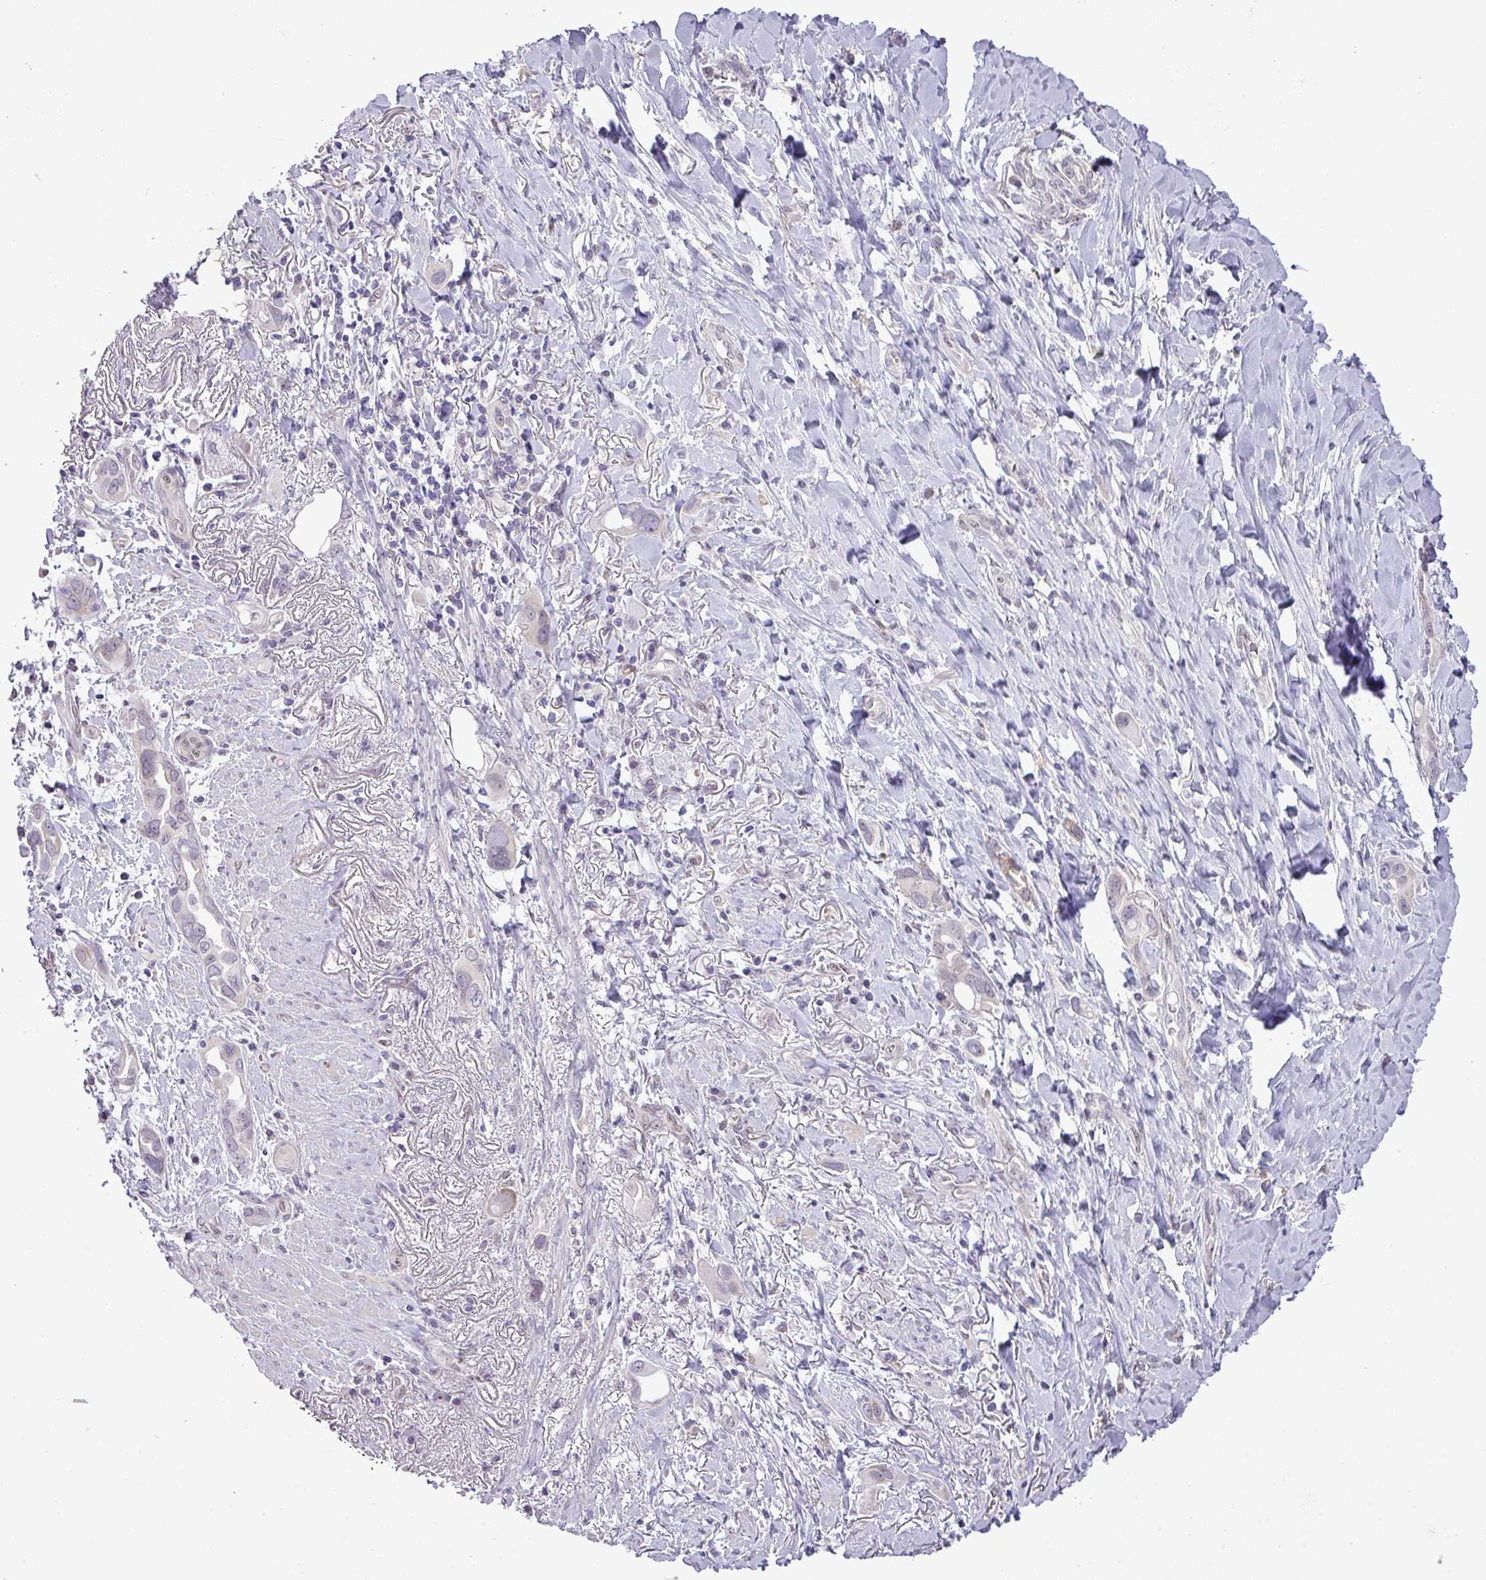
{"staining": {"intensity": "negative", "quantity": "none", "location": "none"}, "tissue": "lung cancer", "cell_type": "Tumor cells", "image_type": "cancer", "snomed": [{"axis": "morphology", "description": "Adenocarcinoma, NOS"}, {"axis": "topography", "description": "Lung"}], "caption": "Immunohistochemical staining of human lung cancer (adenocarcinoma) shows no significant positivity in tumor cells.", "gene": "MAK16", "patient": {"sex": "male", "age": 76}}